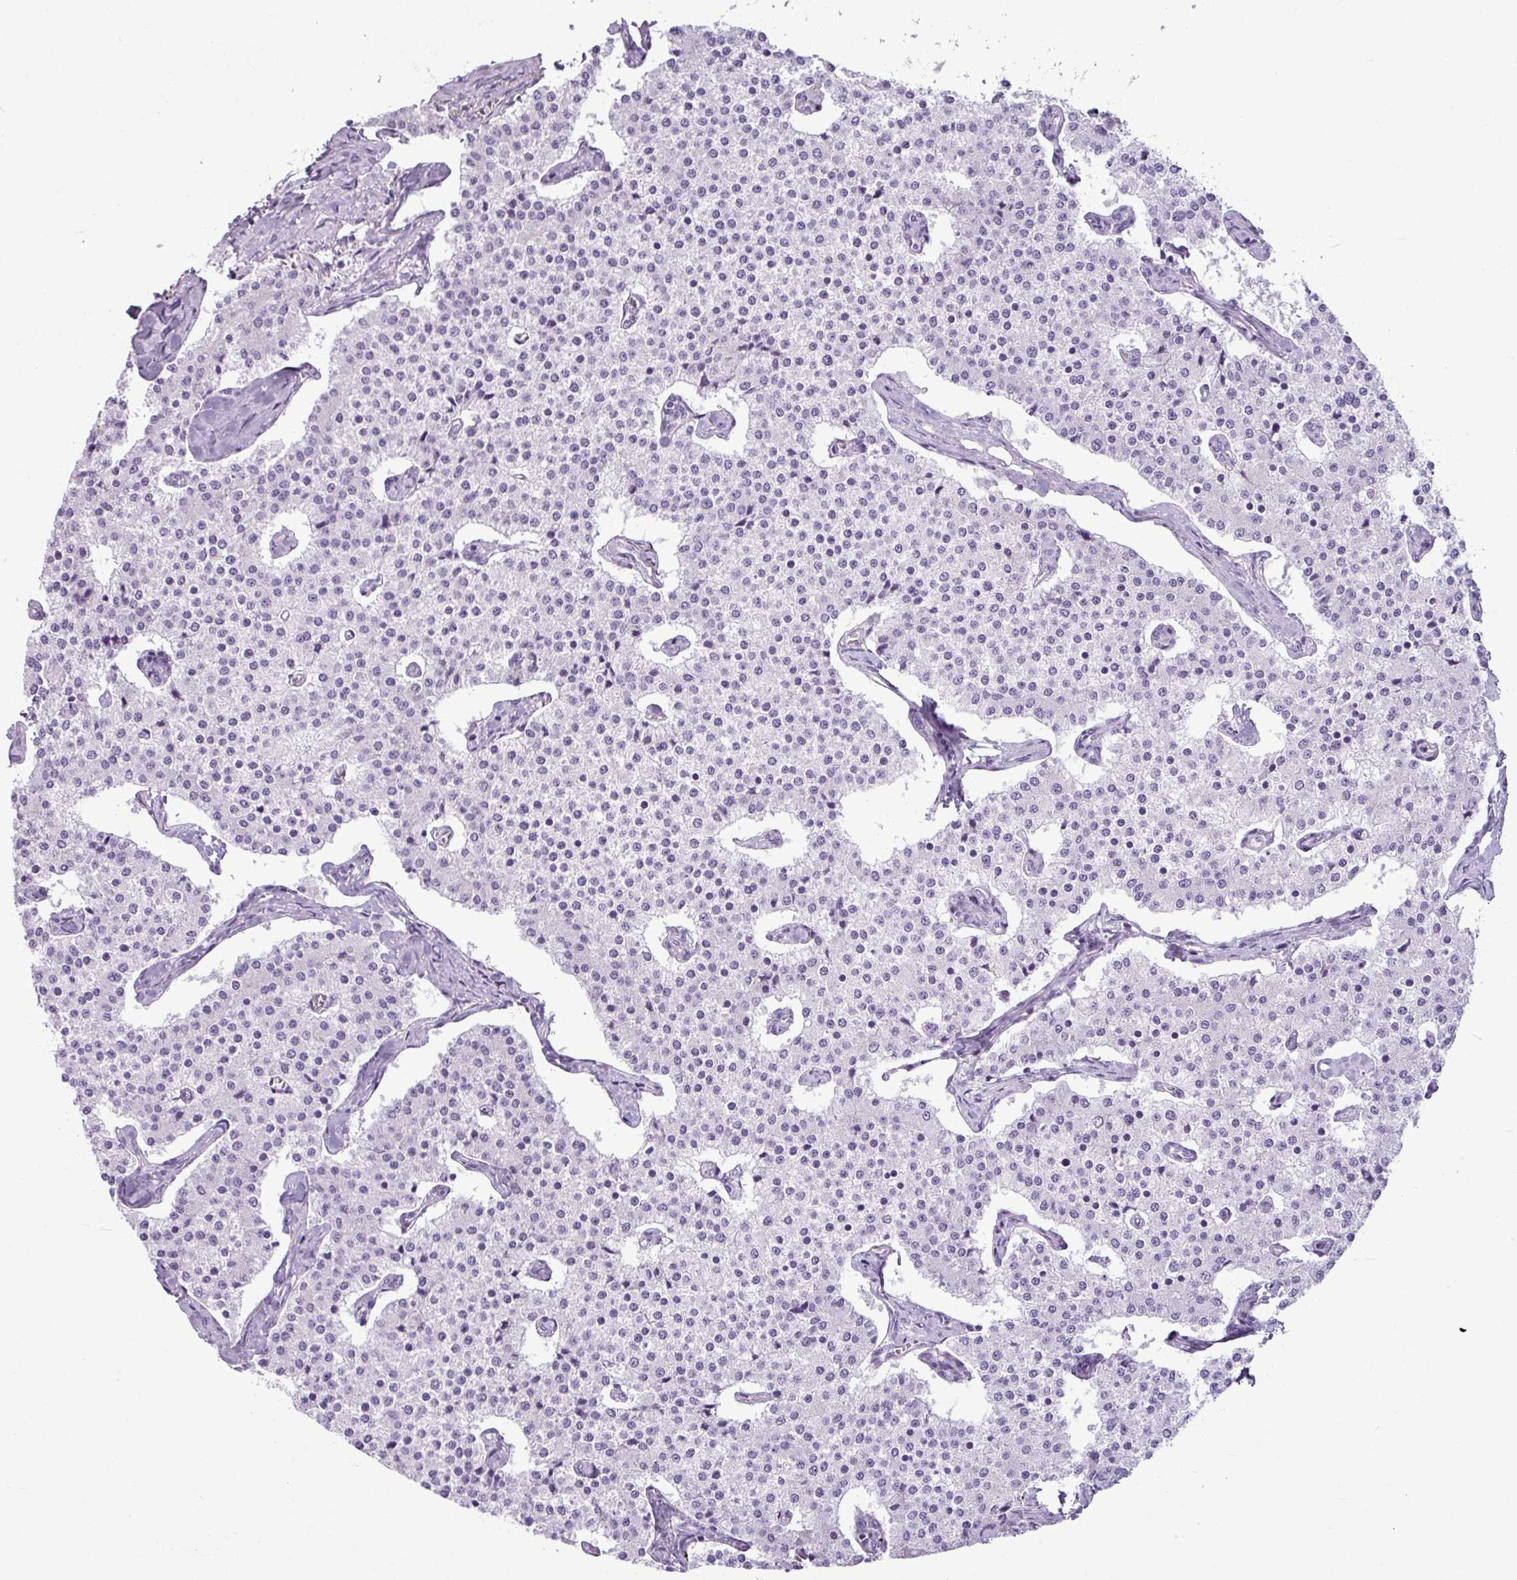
{"staining": {"intensity": "negative", "quantity": "none", "location": "none"}, "tissue": "carcinoid", "cell_type": "Tumor cells", "image_type": "cancer", "snomed": [{"axis": "morphology", "description": "Carcinoid, malignant, NOS"}, {"axis": "topography", "description": "Colon"}], "caption": "Photomicrograph shows no significant protein expression in tumor cells of carcinoid.", "gene": "AMY1B", "patient": {"sex": "female", "age": 52}}